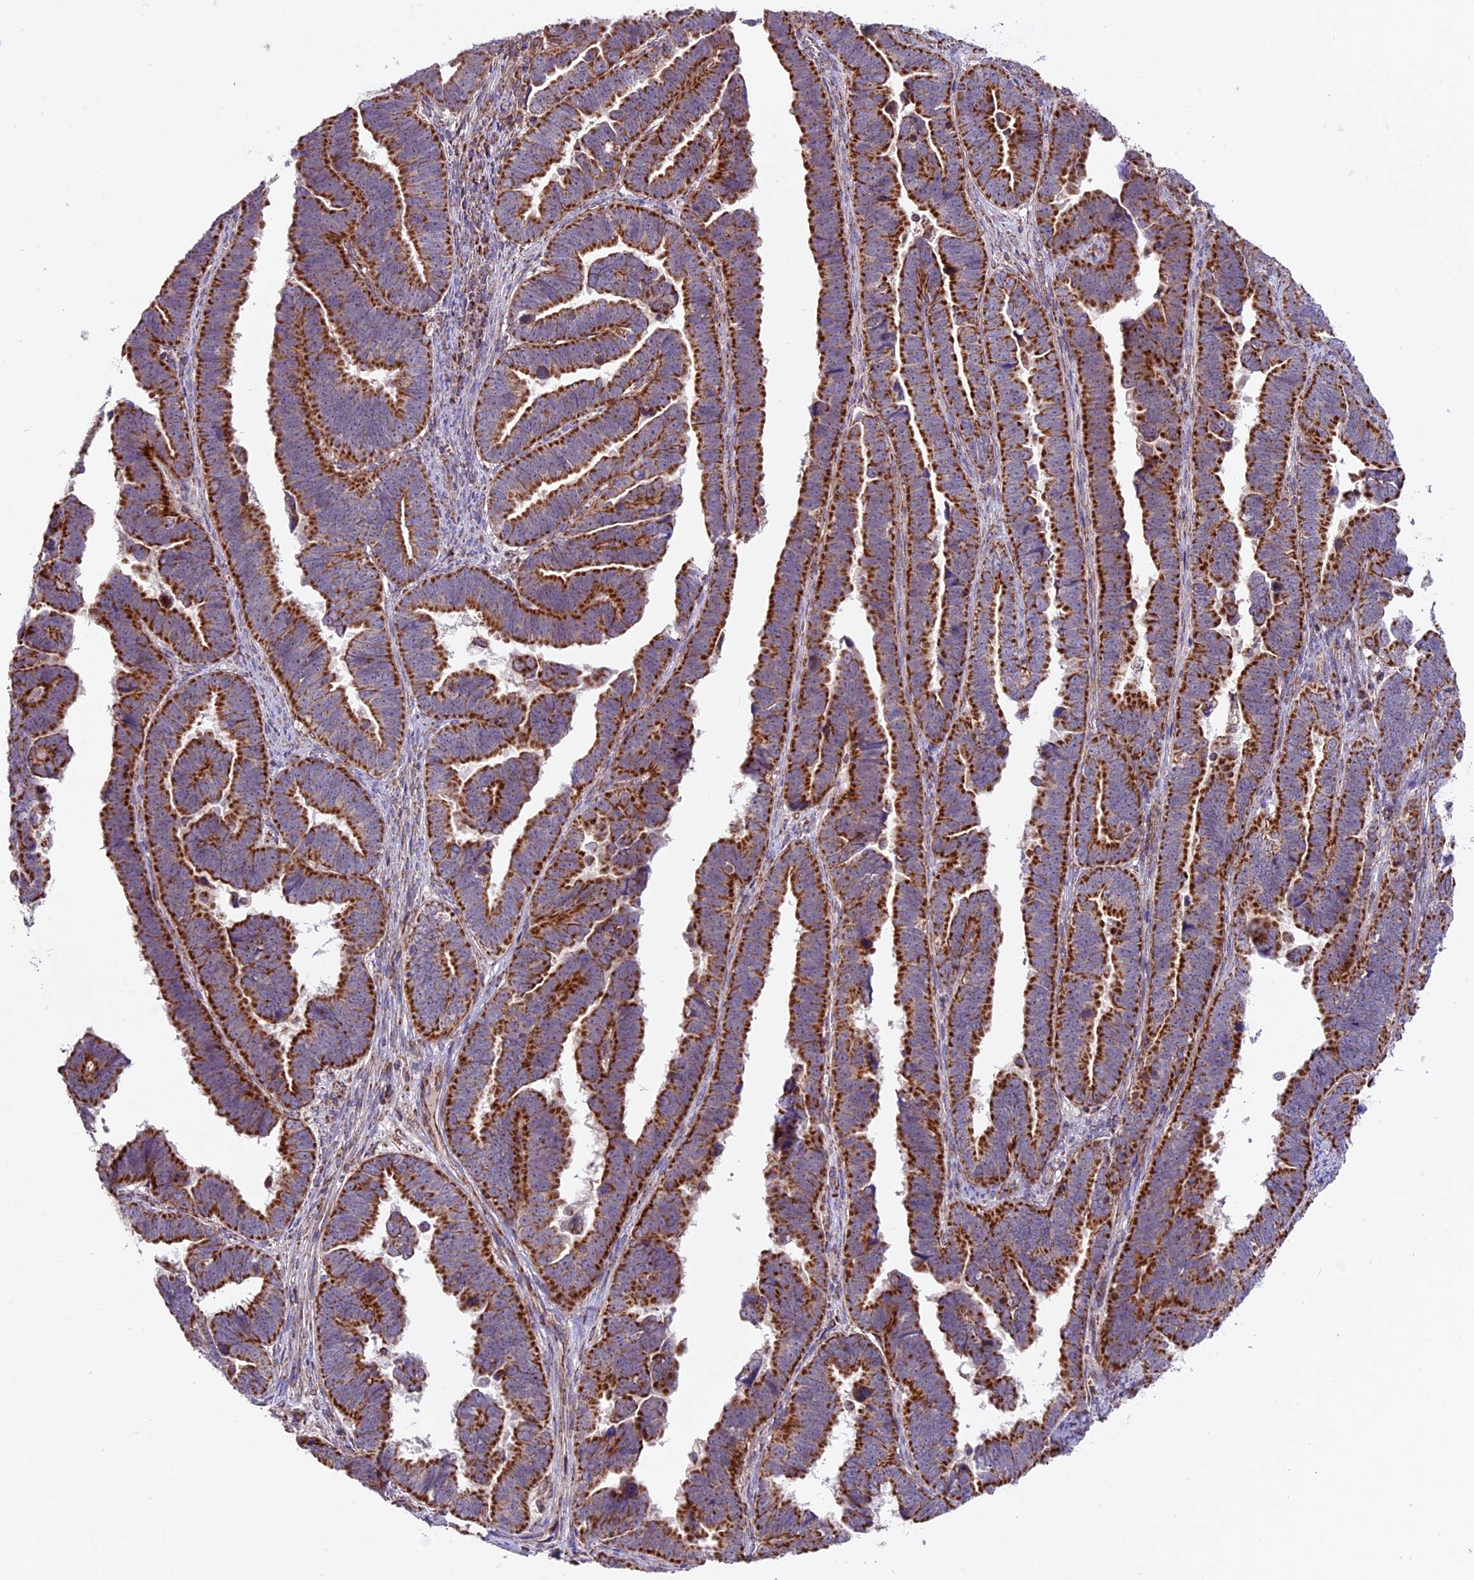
{"staining": {"intensity": "strong", "quantity": ">75%", "location": "cytoplasmic/membranous"}, "tissue": "endometrial cancer", "cell_type": "Tumor cells", "image_type": "cancer", "snomed": [{"axis": "morphology", "description": "Adenocarcinoma, NOS"}, {"axis": "topography", "description": "Endometrium"}], "caption": "Protein positivity by immunohistochemistry demonstrates strong cytoplasmic/membranous staining in about >75% of tumor cells in adenocarcinoma (endometrial).", "gene": "NDUFA8", "patient": {"sex": "female", "age": 75}}